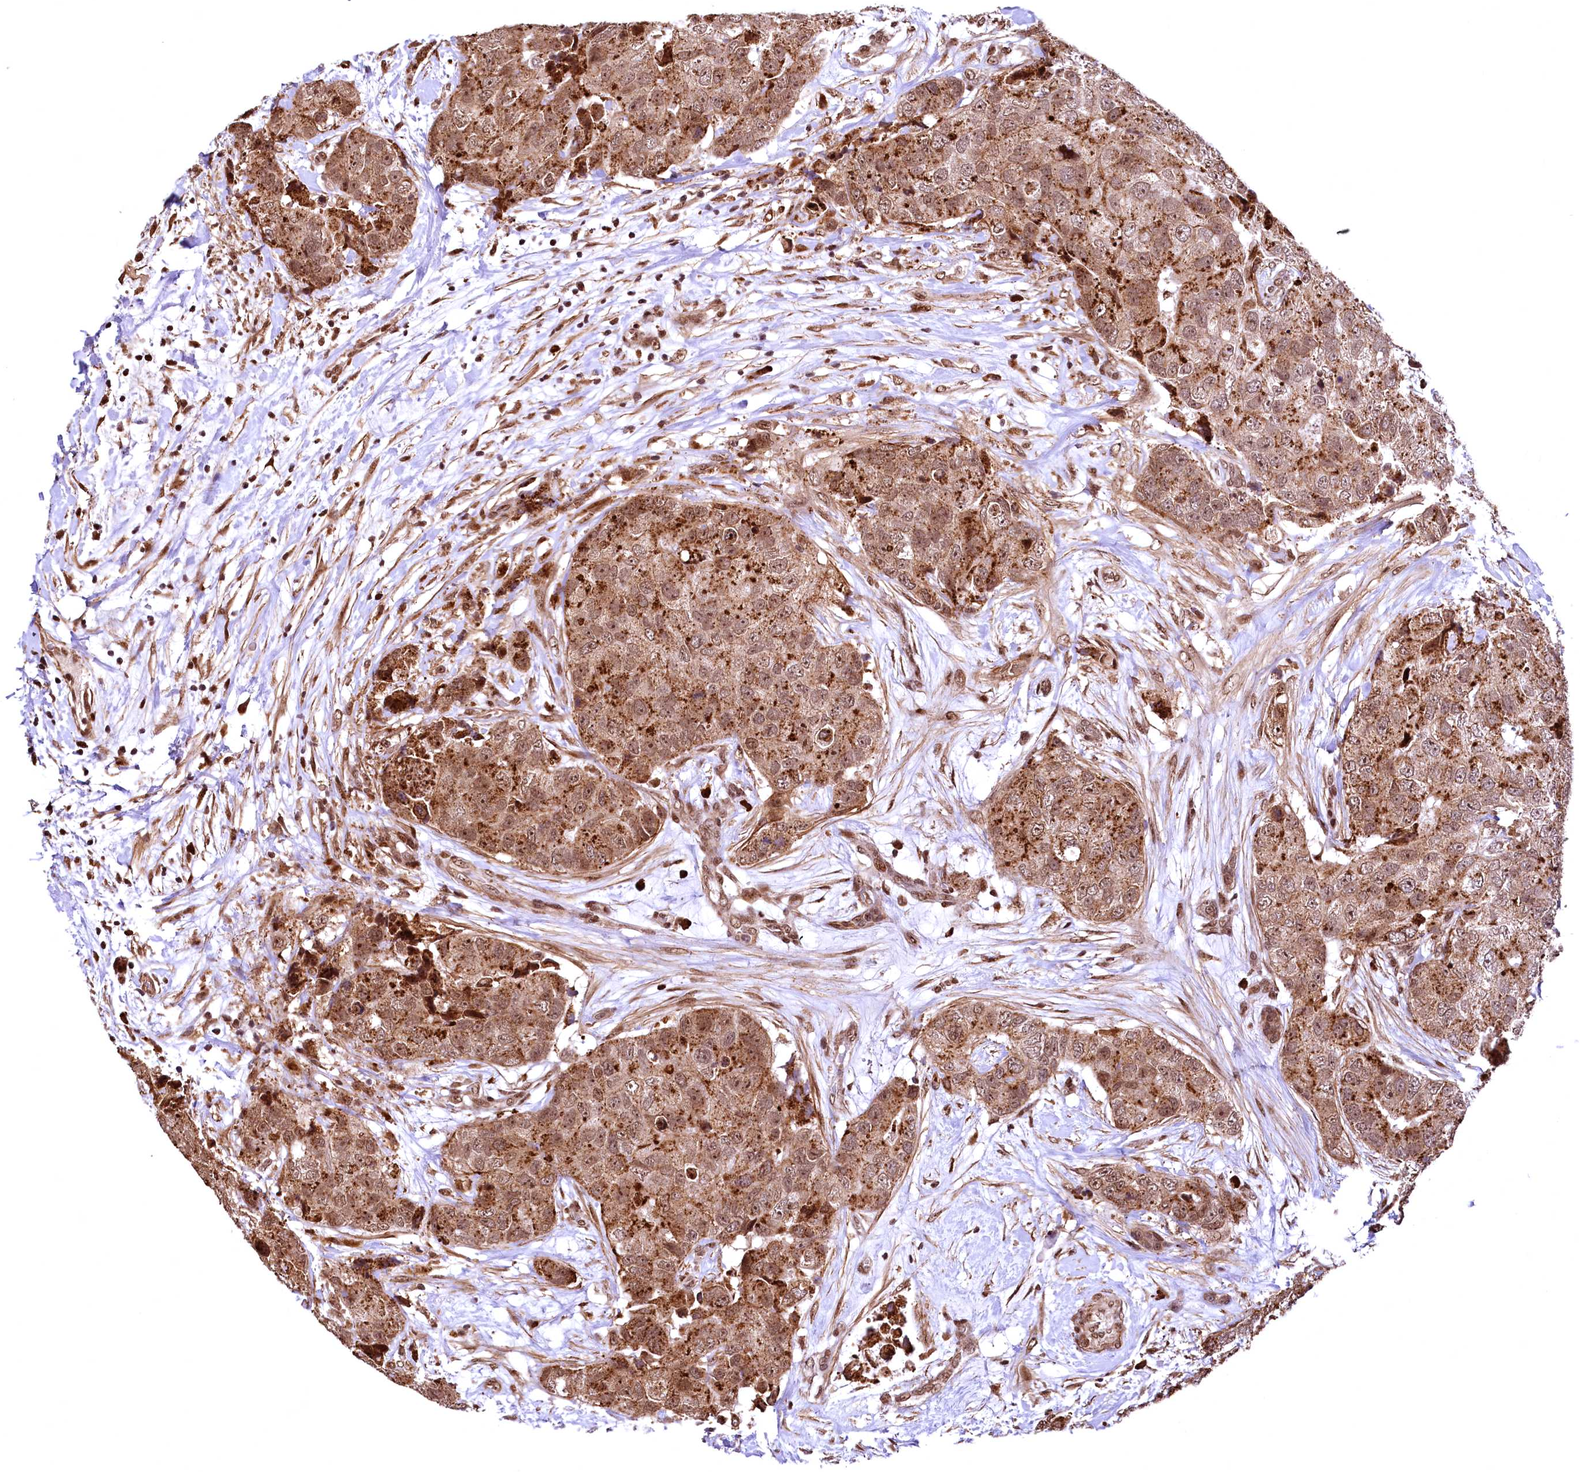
{"staining": {"intensity": "moderate", "quantity": ">75%", "location": "cytoplasmic/membranous,nuclear"}, "tissue": "breast cancer", "cell_type": "Tumor cells", "image_type": "cancer", "snomed": [{"axis": "morphology", "description": "Duct carcinoma"}, {"axis": "topography", "description": "Breast"}], "caption": "The immunohistochemical stain highlights moderate cytoplasmic/membranous and nuclear expression in tumor cells of breast cancer (intraductal carcinoma) tissue. Immunohistochemistry stains the protein of interest in brown and the nuclei are stained blue.", "gene": "PDS5B", "patient": {"sex": "female", "age": 62}}